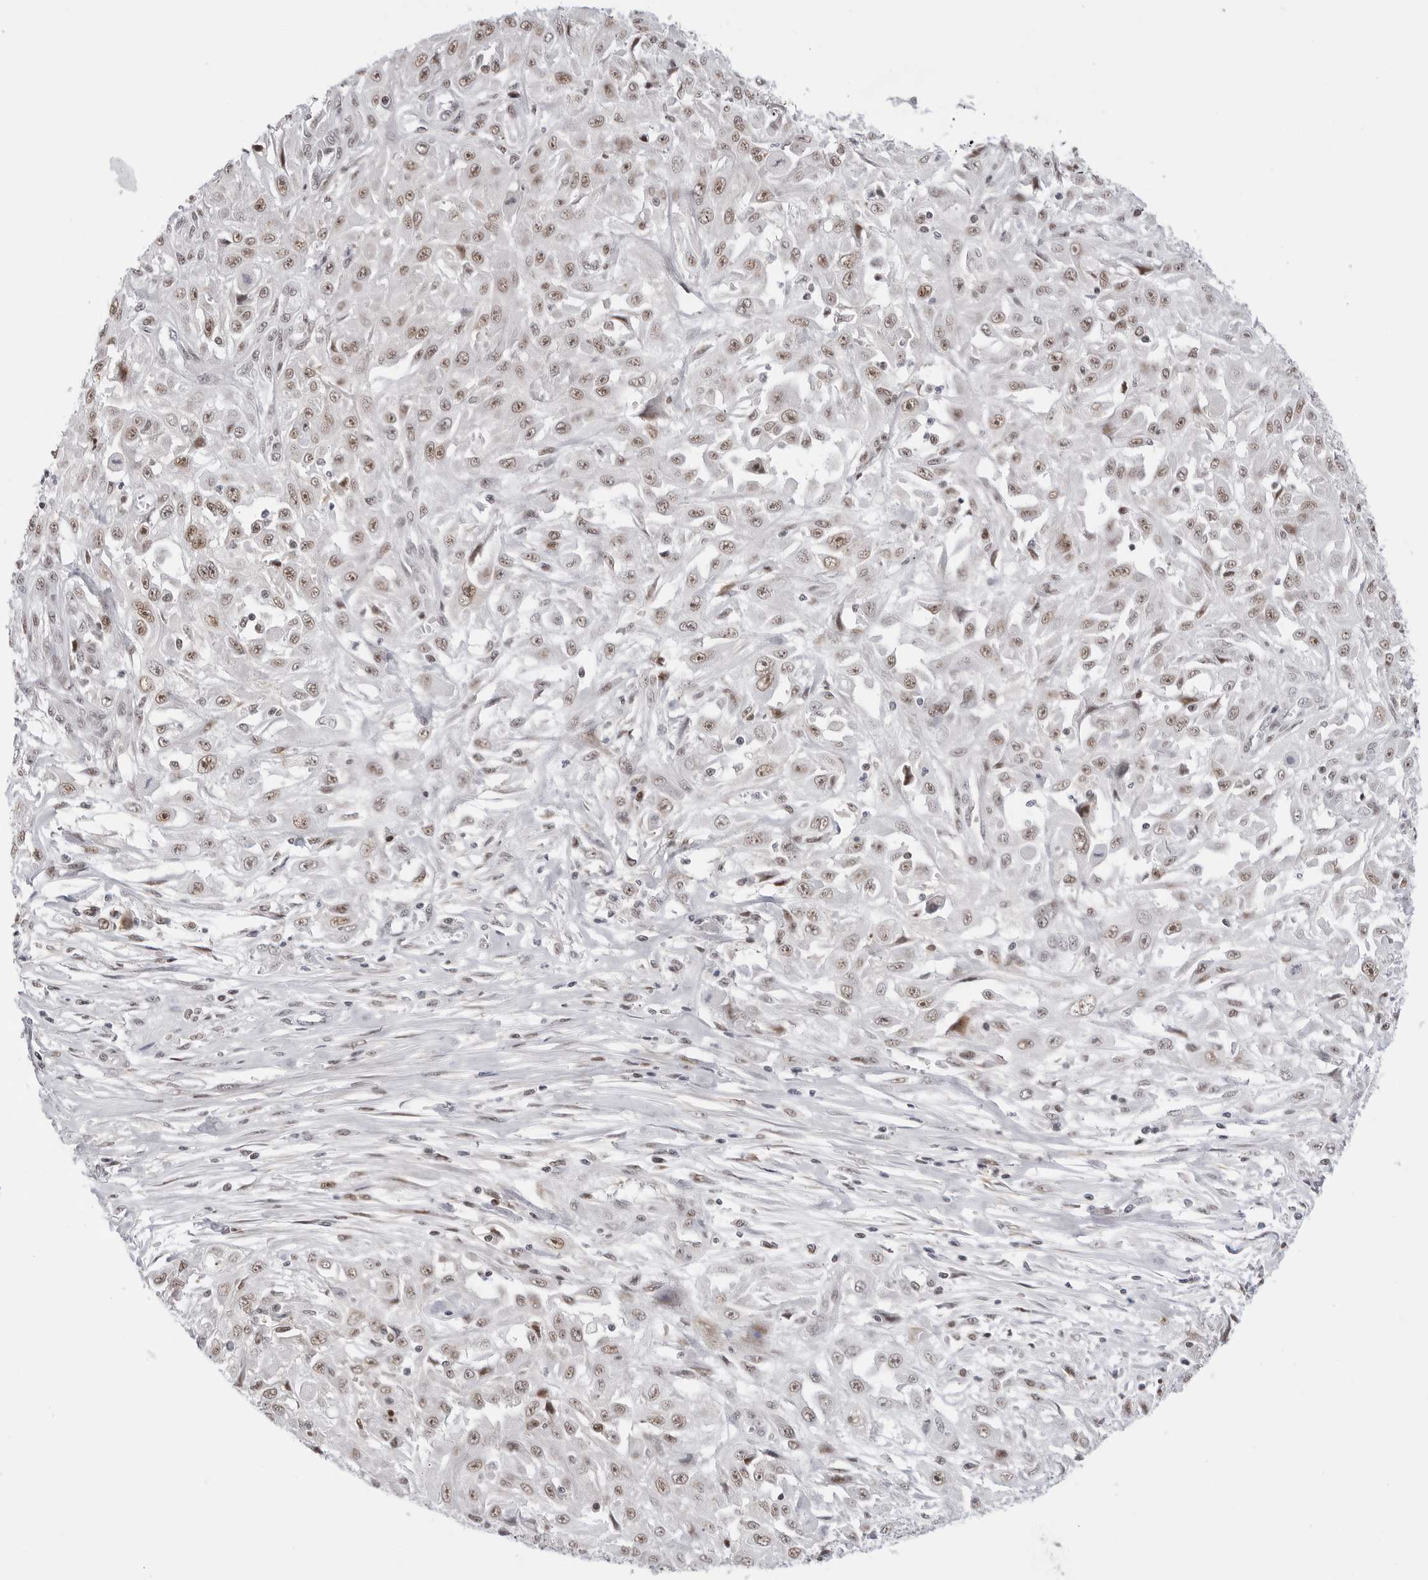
{"staining": {"intensity": "moderate", "quantity": ">75%", "location": "nuclear"}, "tissue": "skin cancer", "cell_type": "Tumor cells", "image_type": "cancer", "snomed": [{"axis": "morphology", "description": "Squamous cell carcinoma, NOS"}, {"axis": "morphology", "description": "Squamous cell carcinoma, metastatic, NOS"}, {"axis": "topography", "description": "Skin"}, {"axis": "topography", "description": "Lymph node"}], "caption": "Squamous cell carcinoma (skin) tissue shows moderate nuclear expression in approximately >75% of tumor cells", "gene": "C1orf162", "patient": {"sex": "male", "age": 75}}